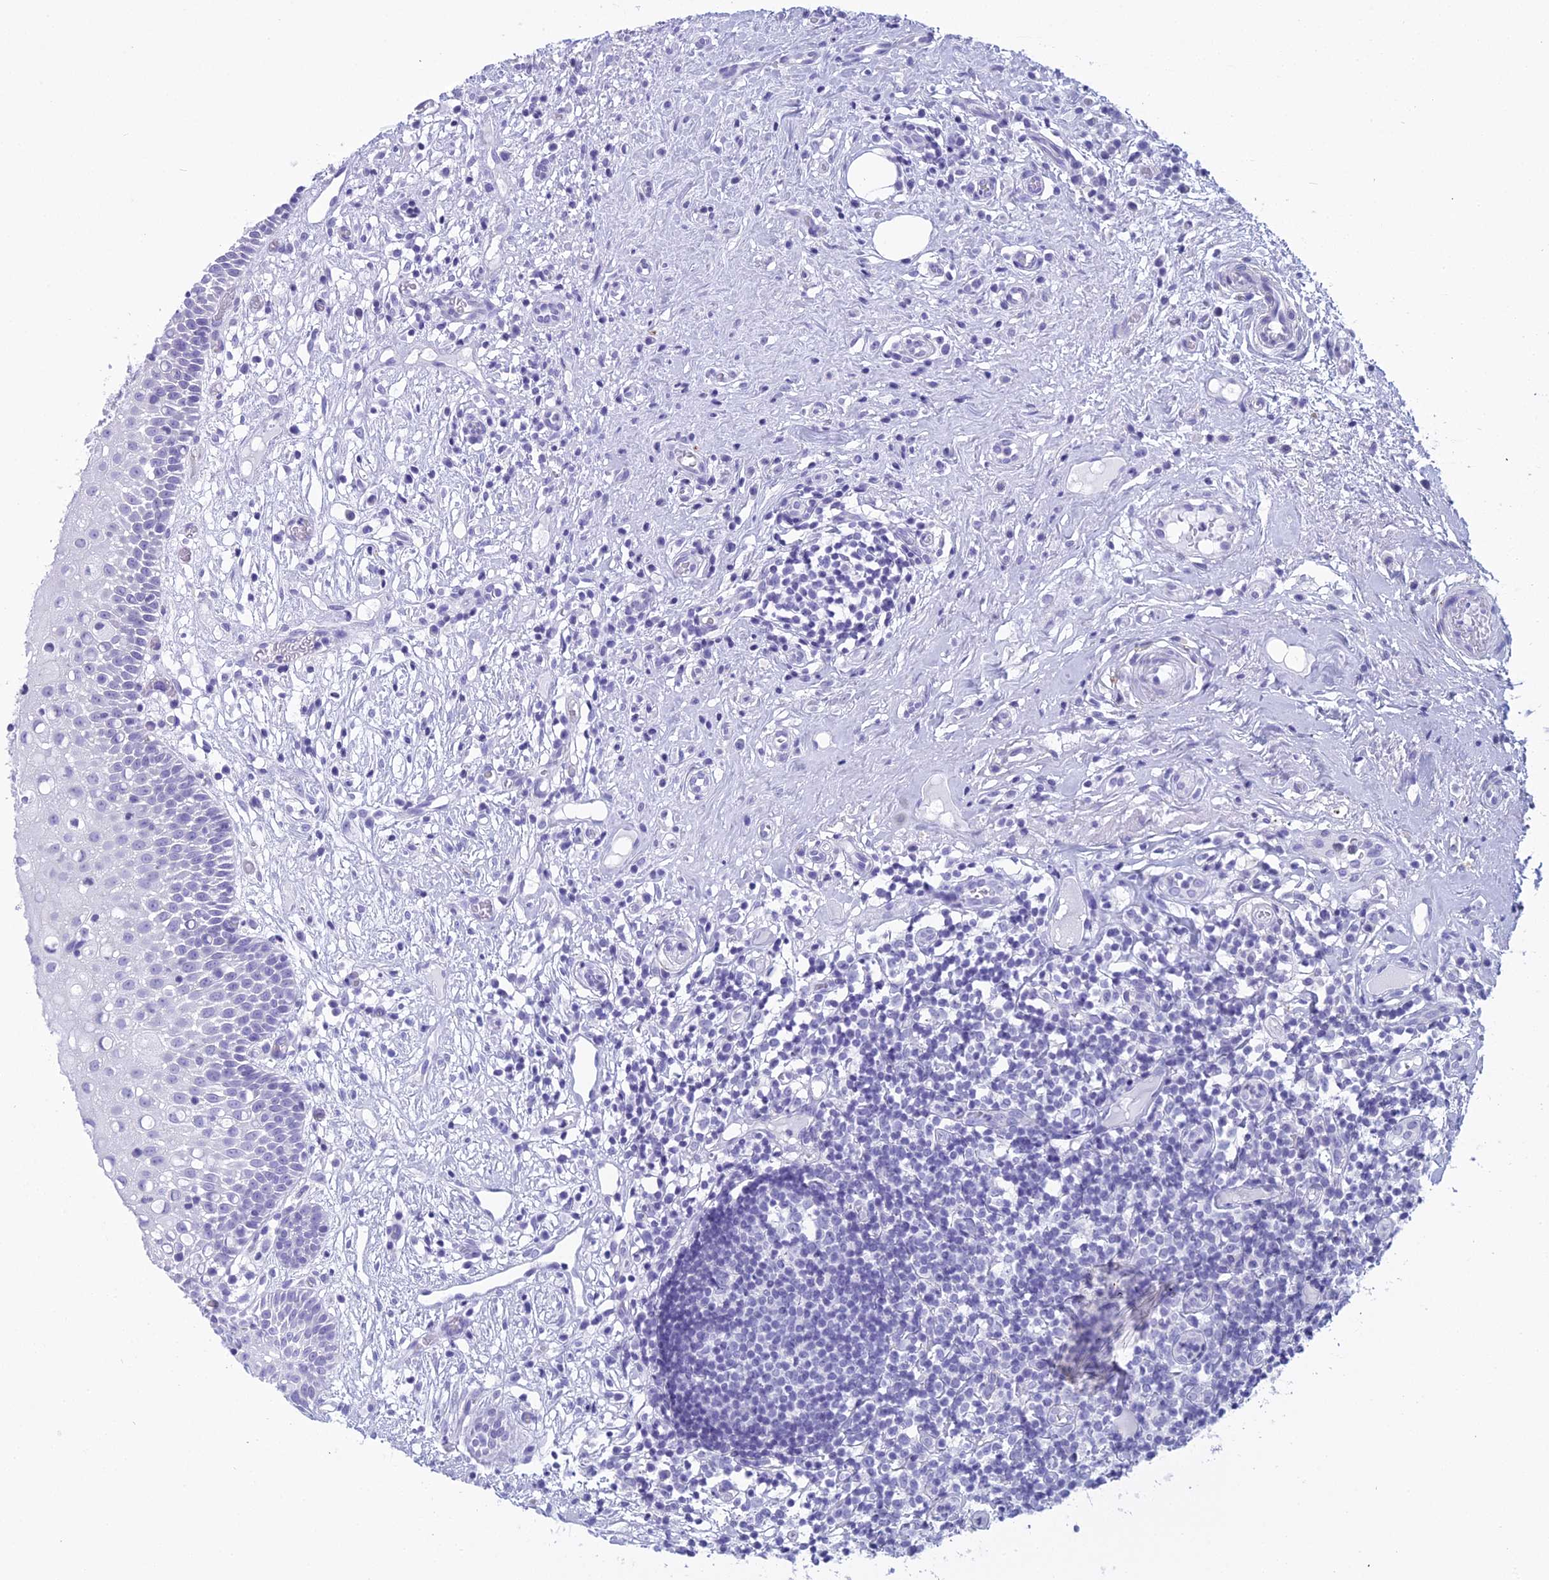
{"staining": {"intensity": "negative", "quantity": "none", "location": "none"}, "tissue": "oral mucosa", "cell_type": "Squamous epithelial cells", "image_type": "normal", "snomed": [{"axis": "morphology", "description": "Normal tissue, NOS"}, {"axis": "topography", "description": "Oral tissue"}], "caption": "Immunohistochemical staining of unremarkable oral mucosa demonstrates no significant positivity in squamous epithelial cells. The staining is performed using DAB (3,3'-diaminobenzidine) brown chromogen with nuclei counter-stained in using hematoxylin.", "gene": "MAP6", "patient": {"sex": "female", "age": 69}}